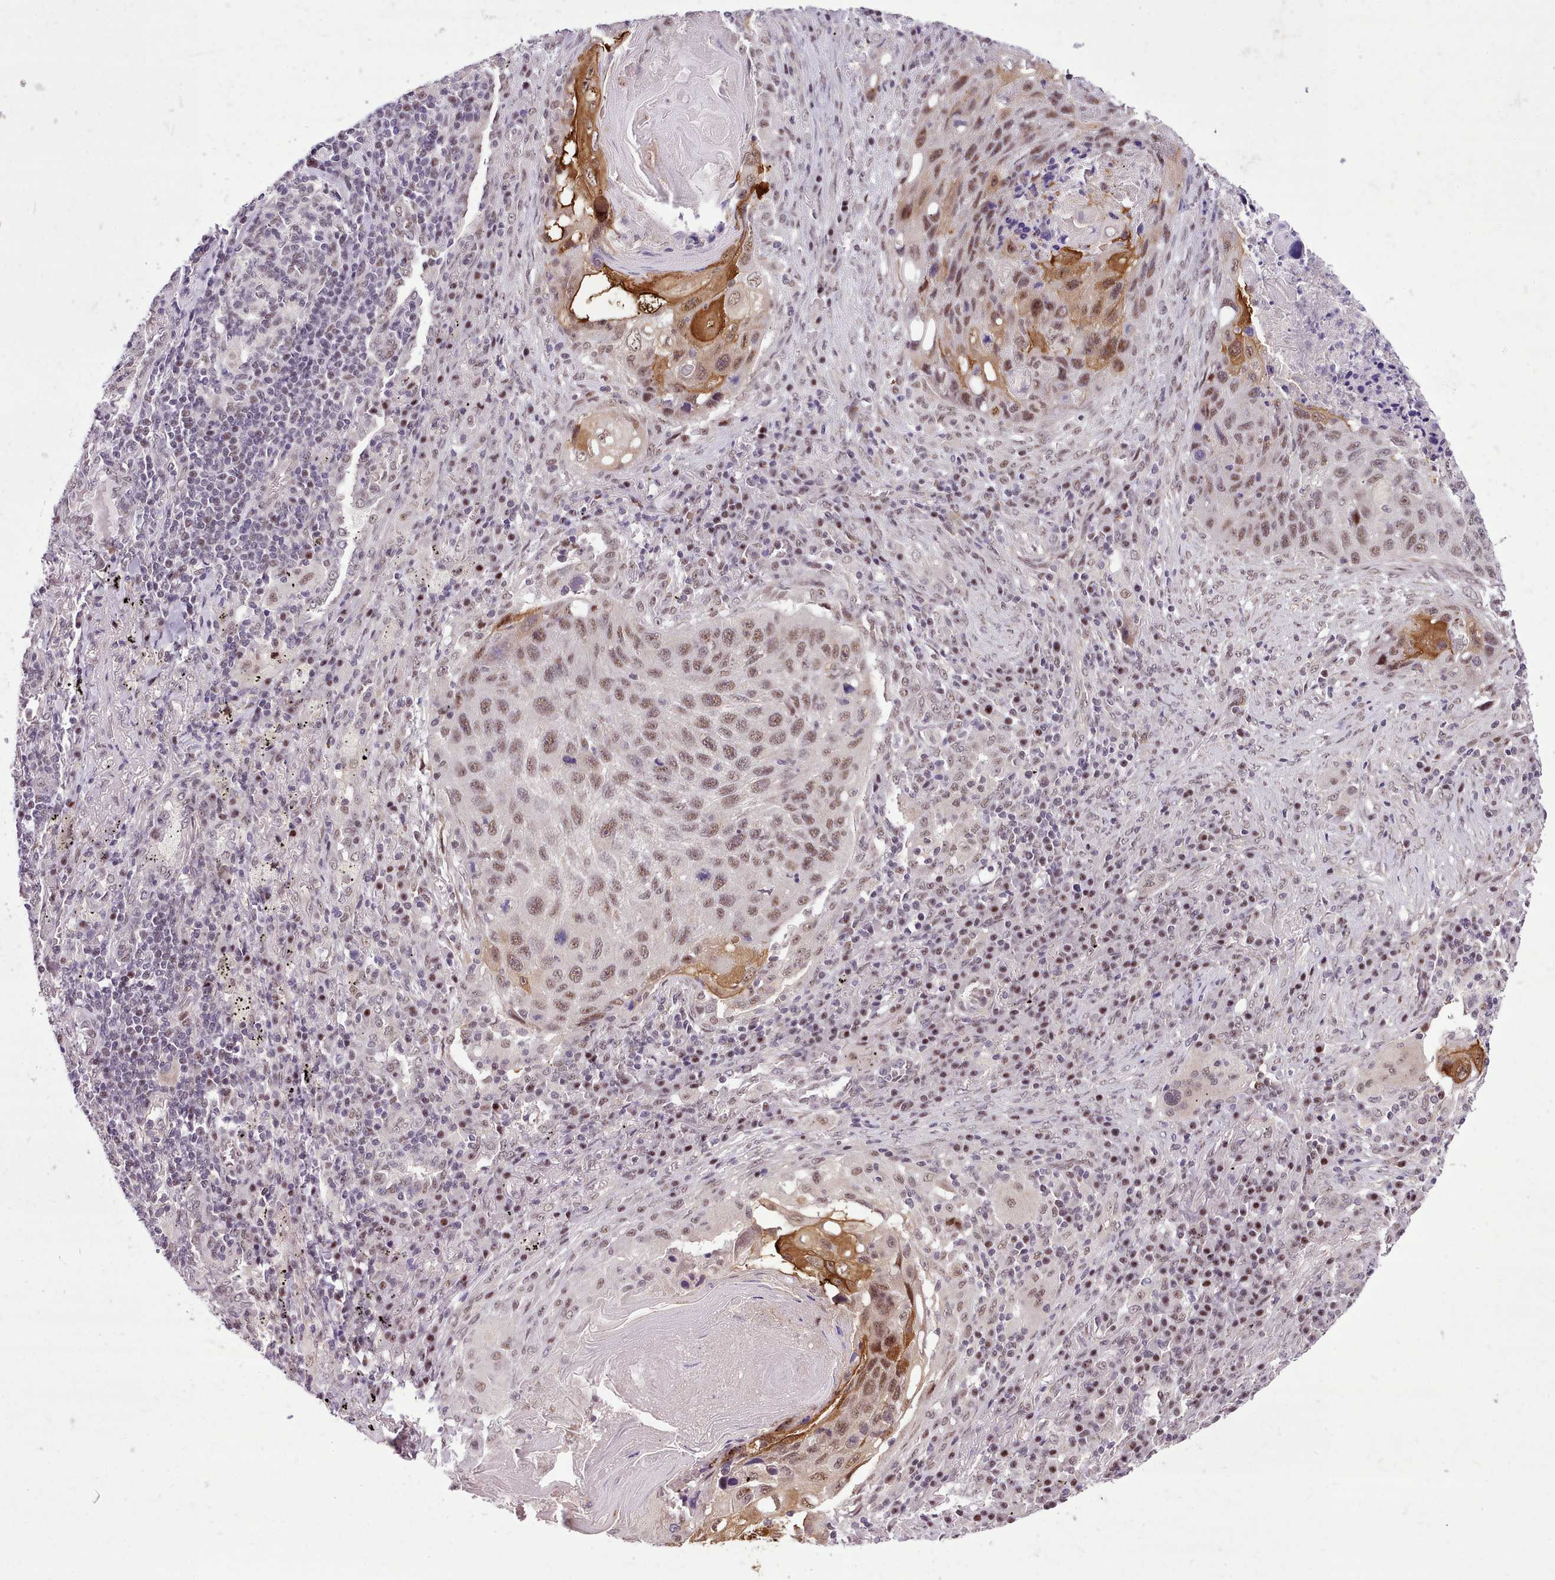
{"staining": {"intensity": "moderate", "quantity": ">75%", "location": "cytoplasmic/membranous,nuclear"}, "tissue": "lung cancer", "cell_type": "Tumor cells", "image_type": "cancer", "snomed": [{"axis": "morphology", "description": "Squamous cell carcinoma, NOS"}, {"axis": "topography", "description": "Lung"}], "caption": "Squamous cell carcinoma (lung) tissue displays moderate cytoplasmic/membranous and nuclear staining in about >75% of tumor cells (DAB IHC with brightfield microscopy, high magnification).", "gene": "HOXB7", "patient": {"sex": "female", "age": 63}}